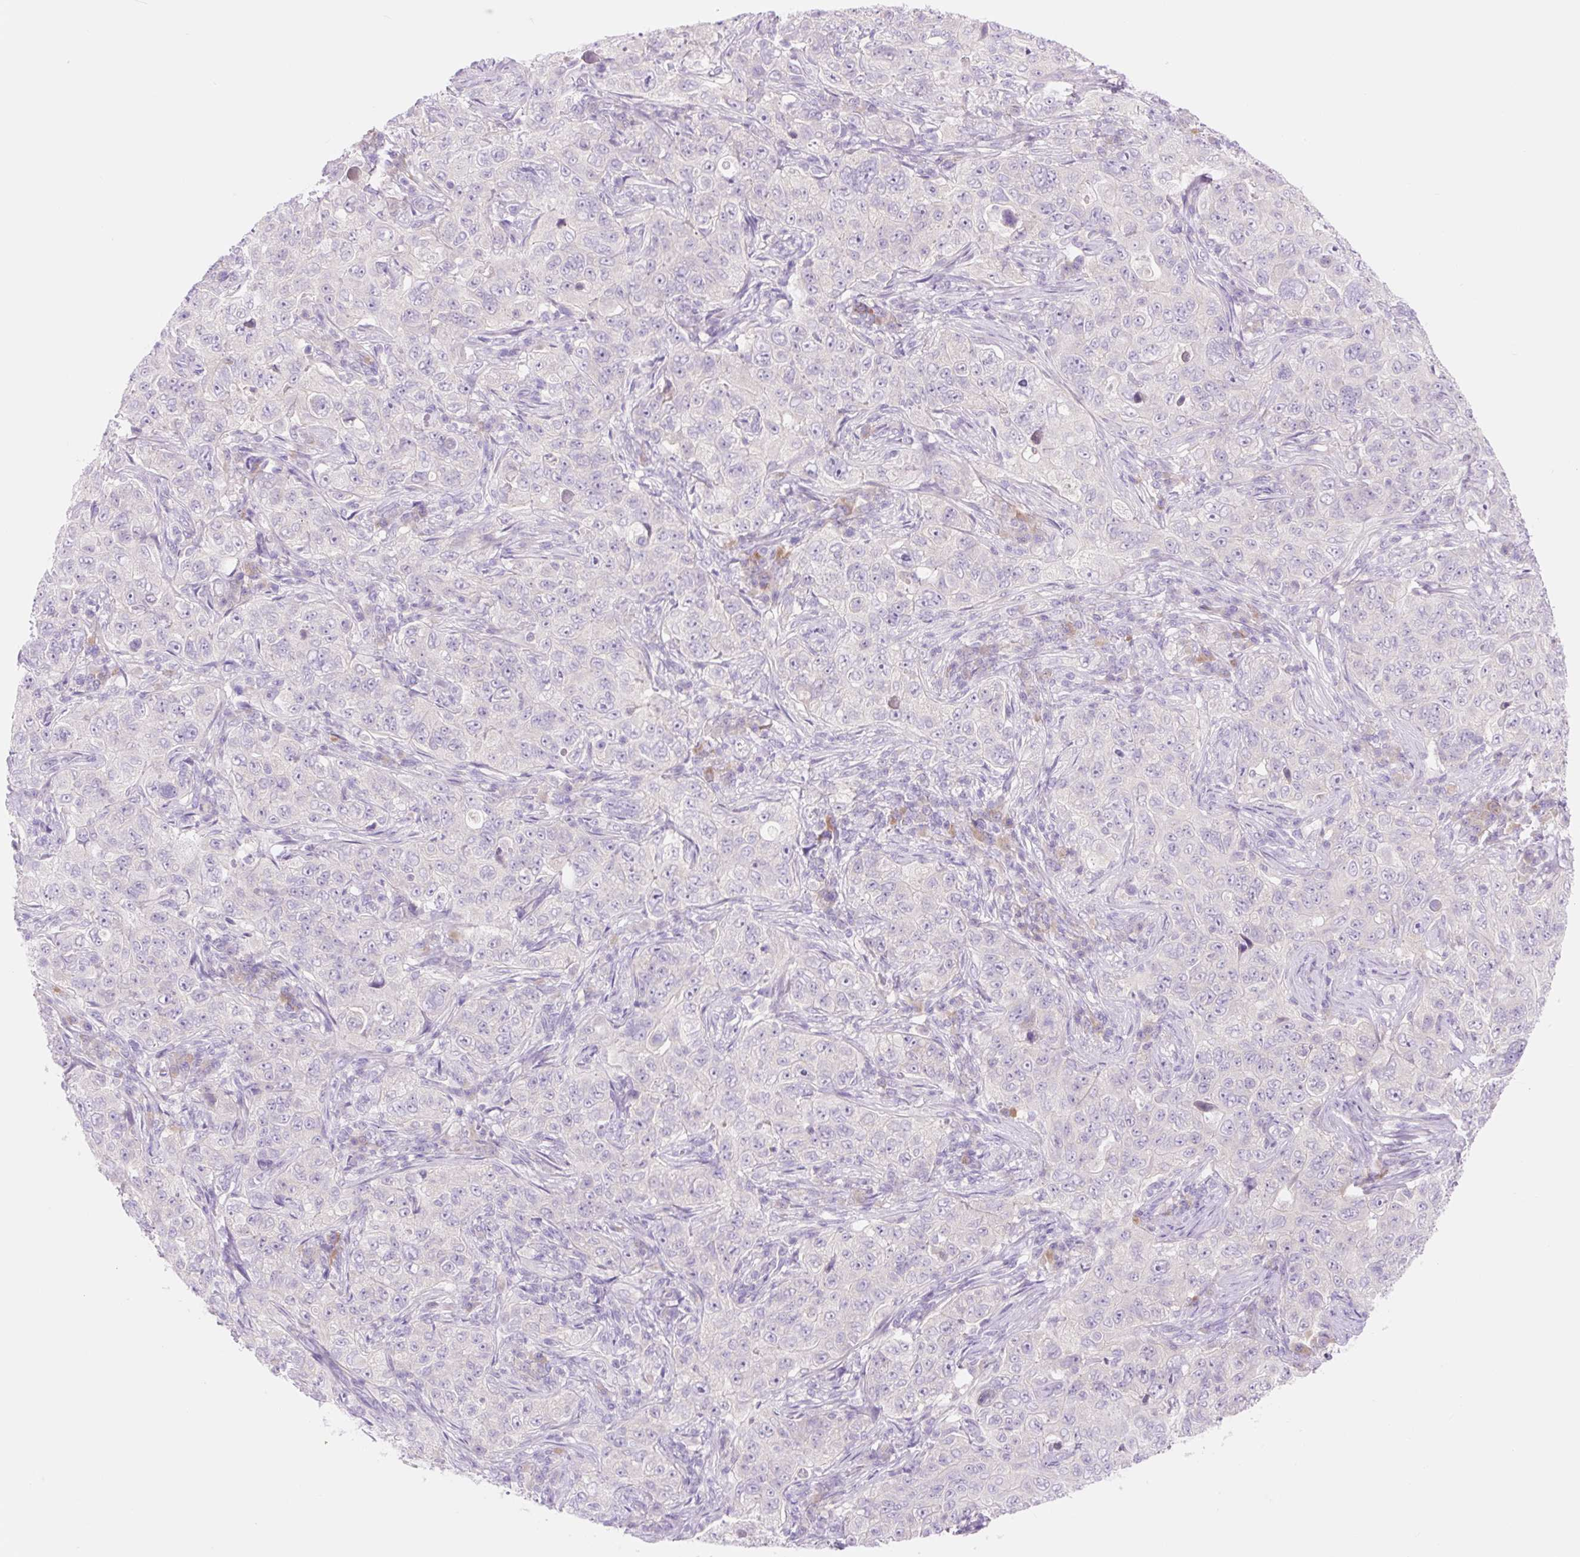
{"staining": {"intensity": "negative", "quantity": "none", "location": "none"}, "tissue": "pancreatic cancer", "cell_type": "Tumor cells", "image_type": "cancer", "snomed": [{"axis": "morphology", "description": "Adenocarcinoma, NOS"}, {"axis": "topography", "description": "Pancreas"}], "caption": "Adenocarcinoma (pancreatic) was stained to show a protein in brown. There is no significant staining in tumor cells.", "gene": "CELF6", "patient": {"sex": "male", "age": 68}}